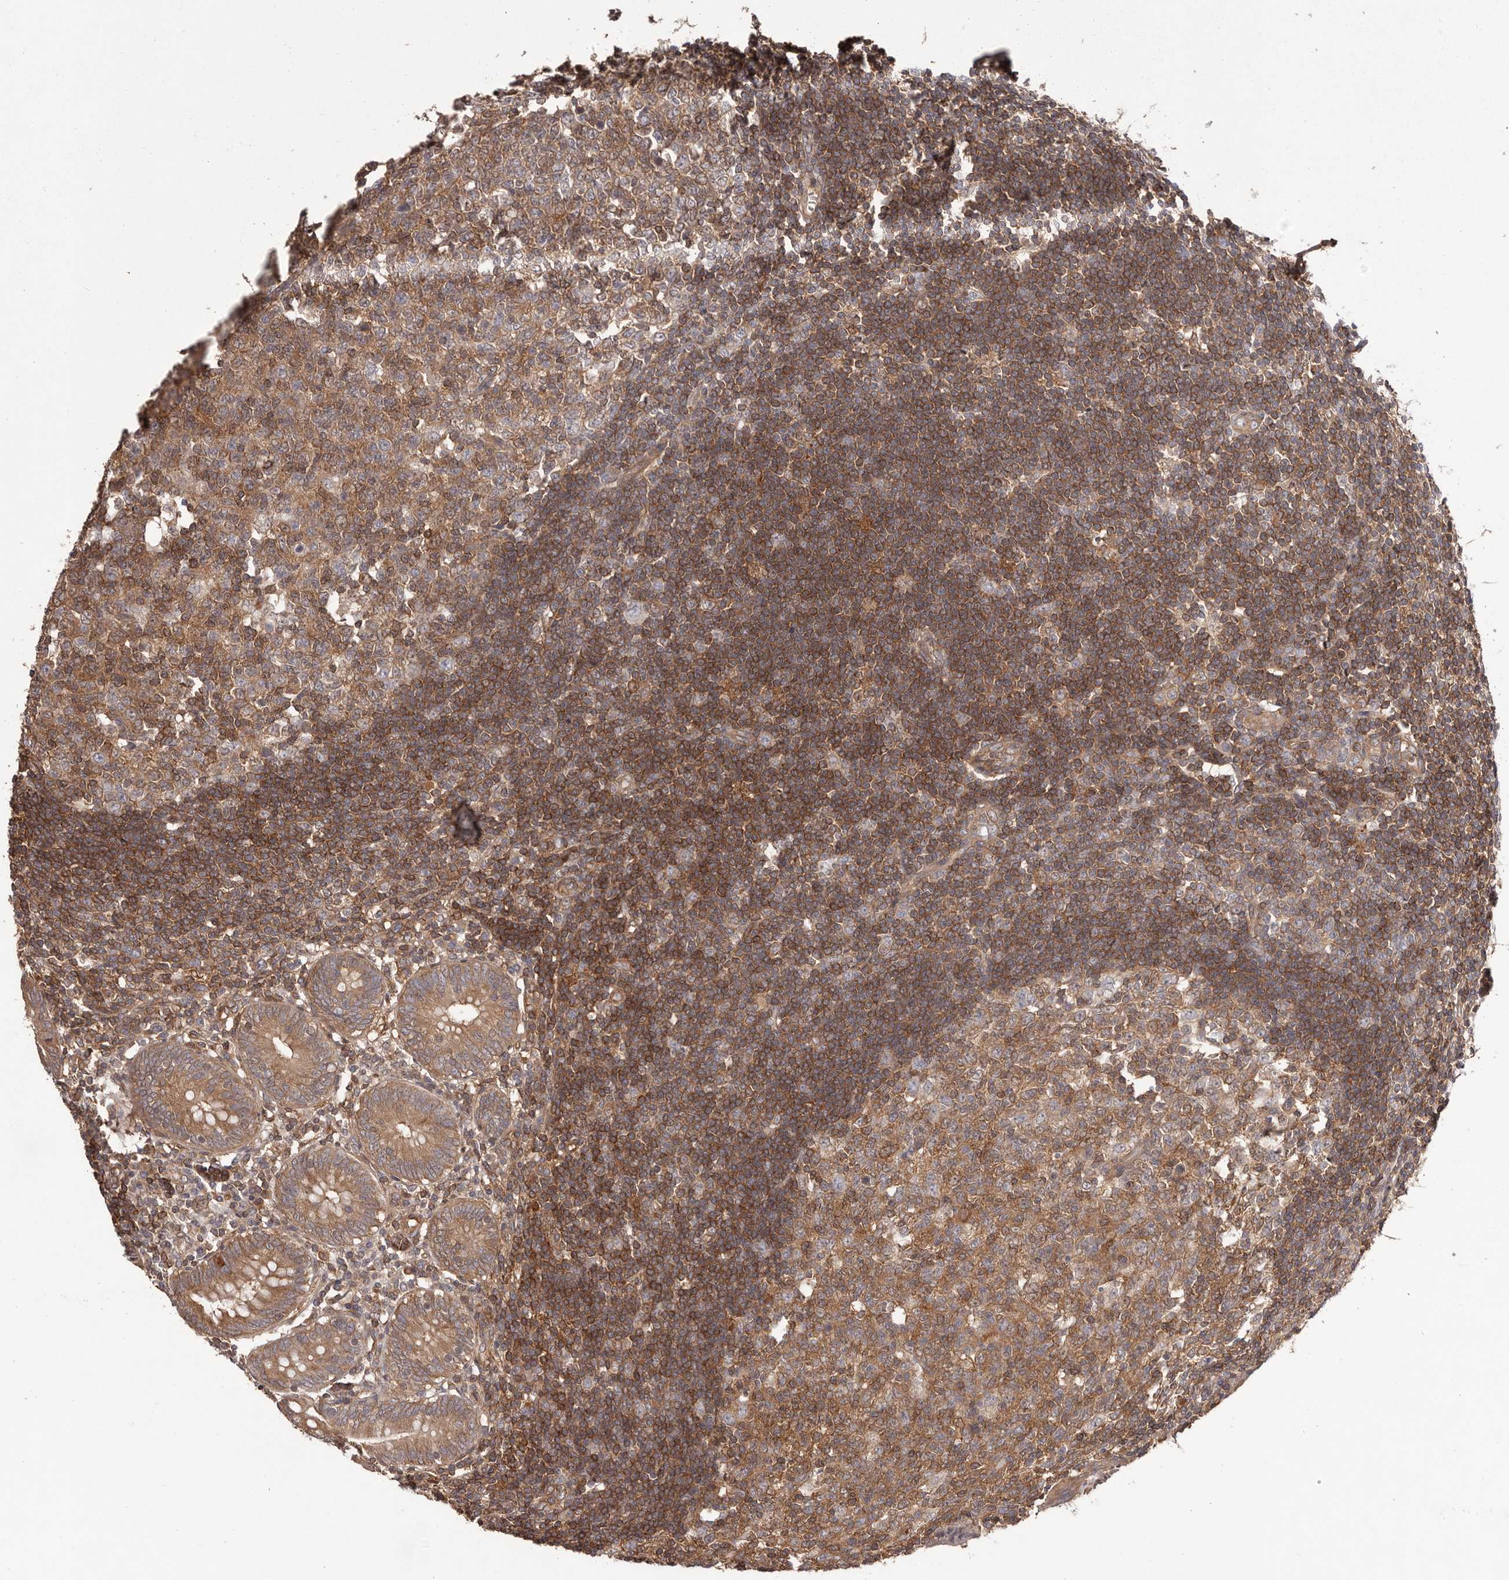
{"staining": {"intensity": "moderate", "quantity": ">75%", "location": "cytoplasmic/membranous"}, "tissue": "appendix", "cell_type": "Glandular cells", "image_type": "normal", "snomed": [{"axis": "morphology", "description": "Normal tissue, NOS"}, {"axis": "topography", "description": "Appendix"}], "caption": "Benign appendix exhibits moderate cytoplasmic/membranous positivity in approximately >75% of glandular cells, visualized by immunohistochemistry. (Stains: DAB (3,3'-diaminobenzidine) in brown, nuclei in blue, Microscopy: brightfield microscopy at high magnification).", "gene": "NFKBIA", "patient": {"sex": "female", "age": 54}}